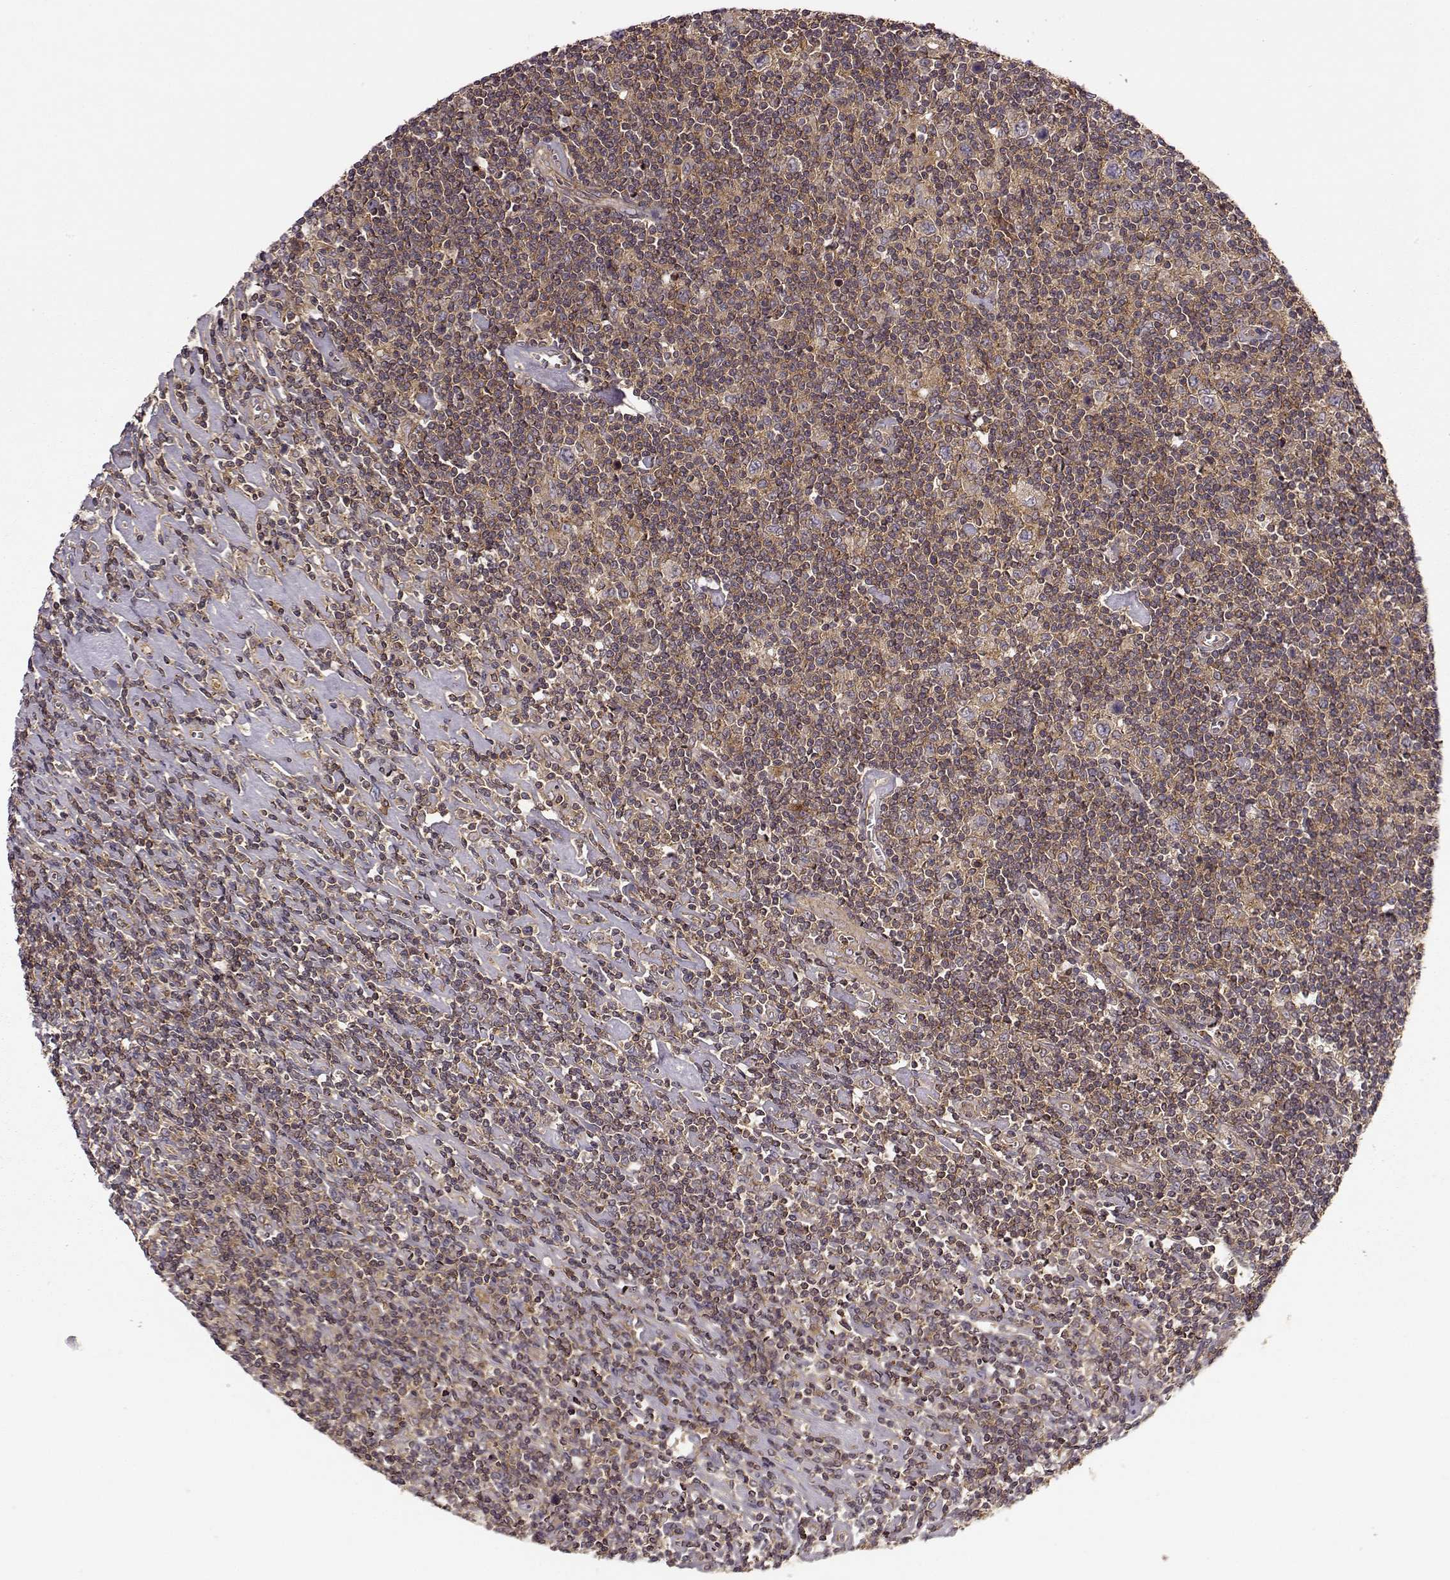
{"staining": {"intensity": "moderate", "quantity": ">75%", "location": "cytoplasmic/membranous"}, "tissue": "lymphoma", "cell_type": "Tumor cells", "image_type": "cancer", "snomed": [{"axis": "morphology", "description": "Hodgkin's disease, NOS"}, {"axis": "topography", "description": "Lymph node"}], "caption": "This is an image of immunohistochemistry staining of Hodgkin's disease, which shows moderate staining in the cytoplasmic/membranous of tumor cells.", "gene": "IFRD2", "patient": {"sex": "male", "age": 40}}